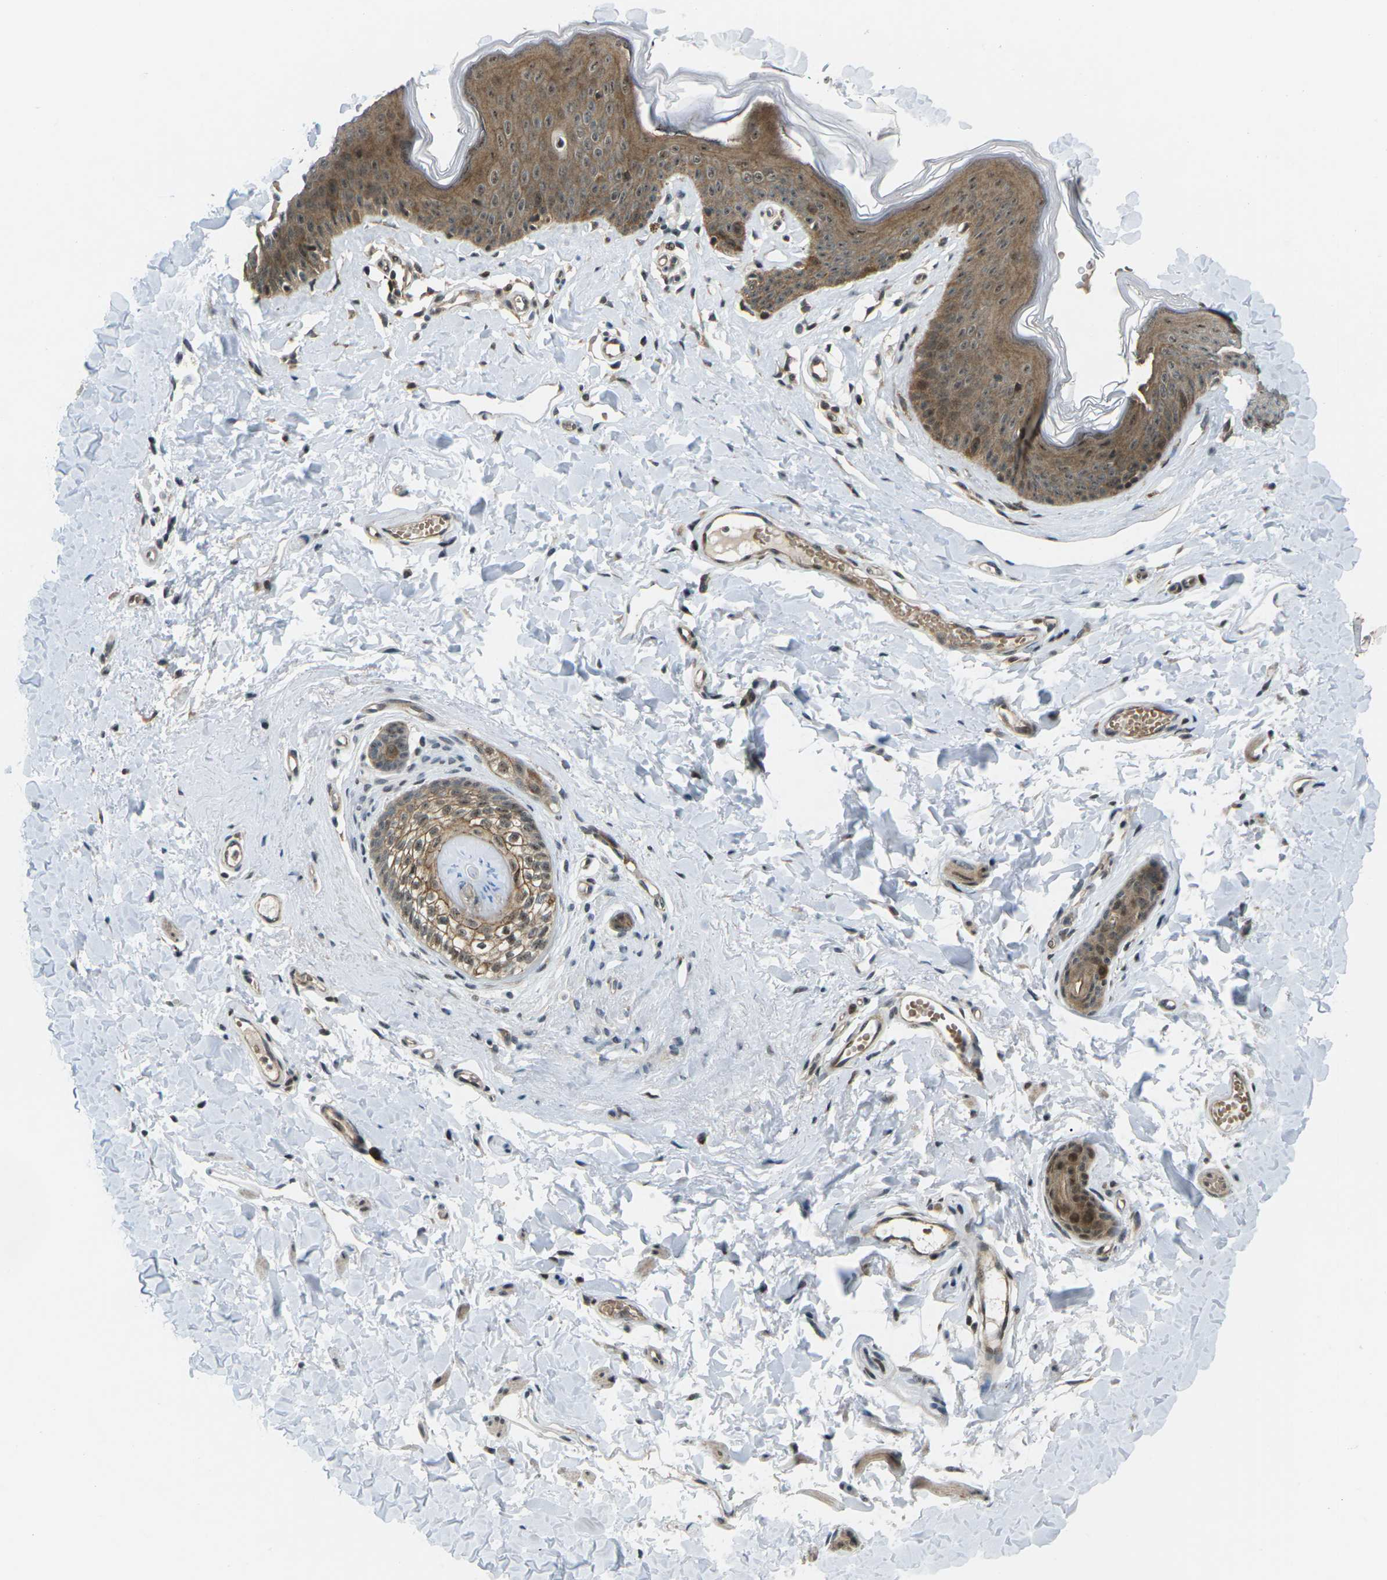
{"staining": {"intensity": "moderate", "quantity": ">75%", "location": "cytoplasmic/membranous,nuclear"}, "tissue": "skin", "cell_type": "Epidermal cells", "image_type": "normal", "snomed": [{"axis": "morphology", "description": "Normal tissue, NOS"}, {"axis": "morphology", "description": "Inflammation, NOS"}, {"axis": "topography", "description": "Vulva"}], "caption": "Immunohistochemistry (IHC) histopathology image of unremarkable skin: skin stained using immunohistochemistry (IHC) shows medium levels of moderate protein expression localized specifically in the cytoplasmic/membranous,nuclear of epidermal cells, appearing as a cytoplasmic/membranous,nuclear brown color.", "gene": "UBE2S", "patient": {"sex": "female", "age": 84}}